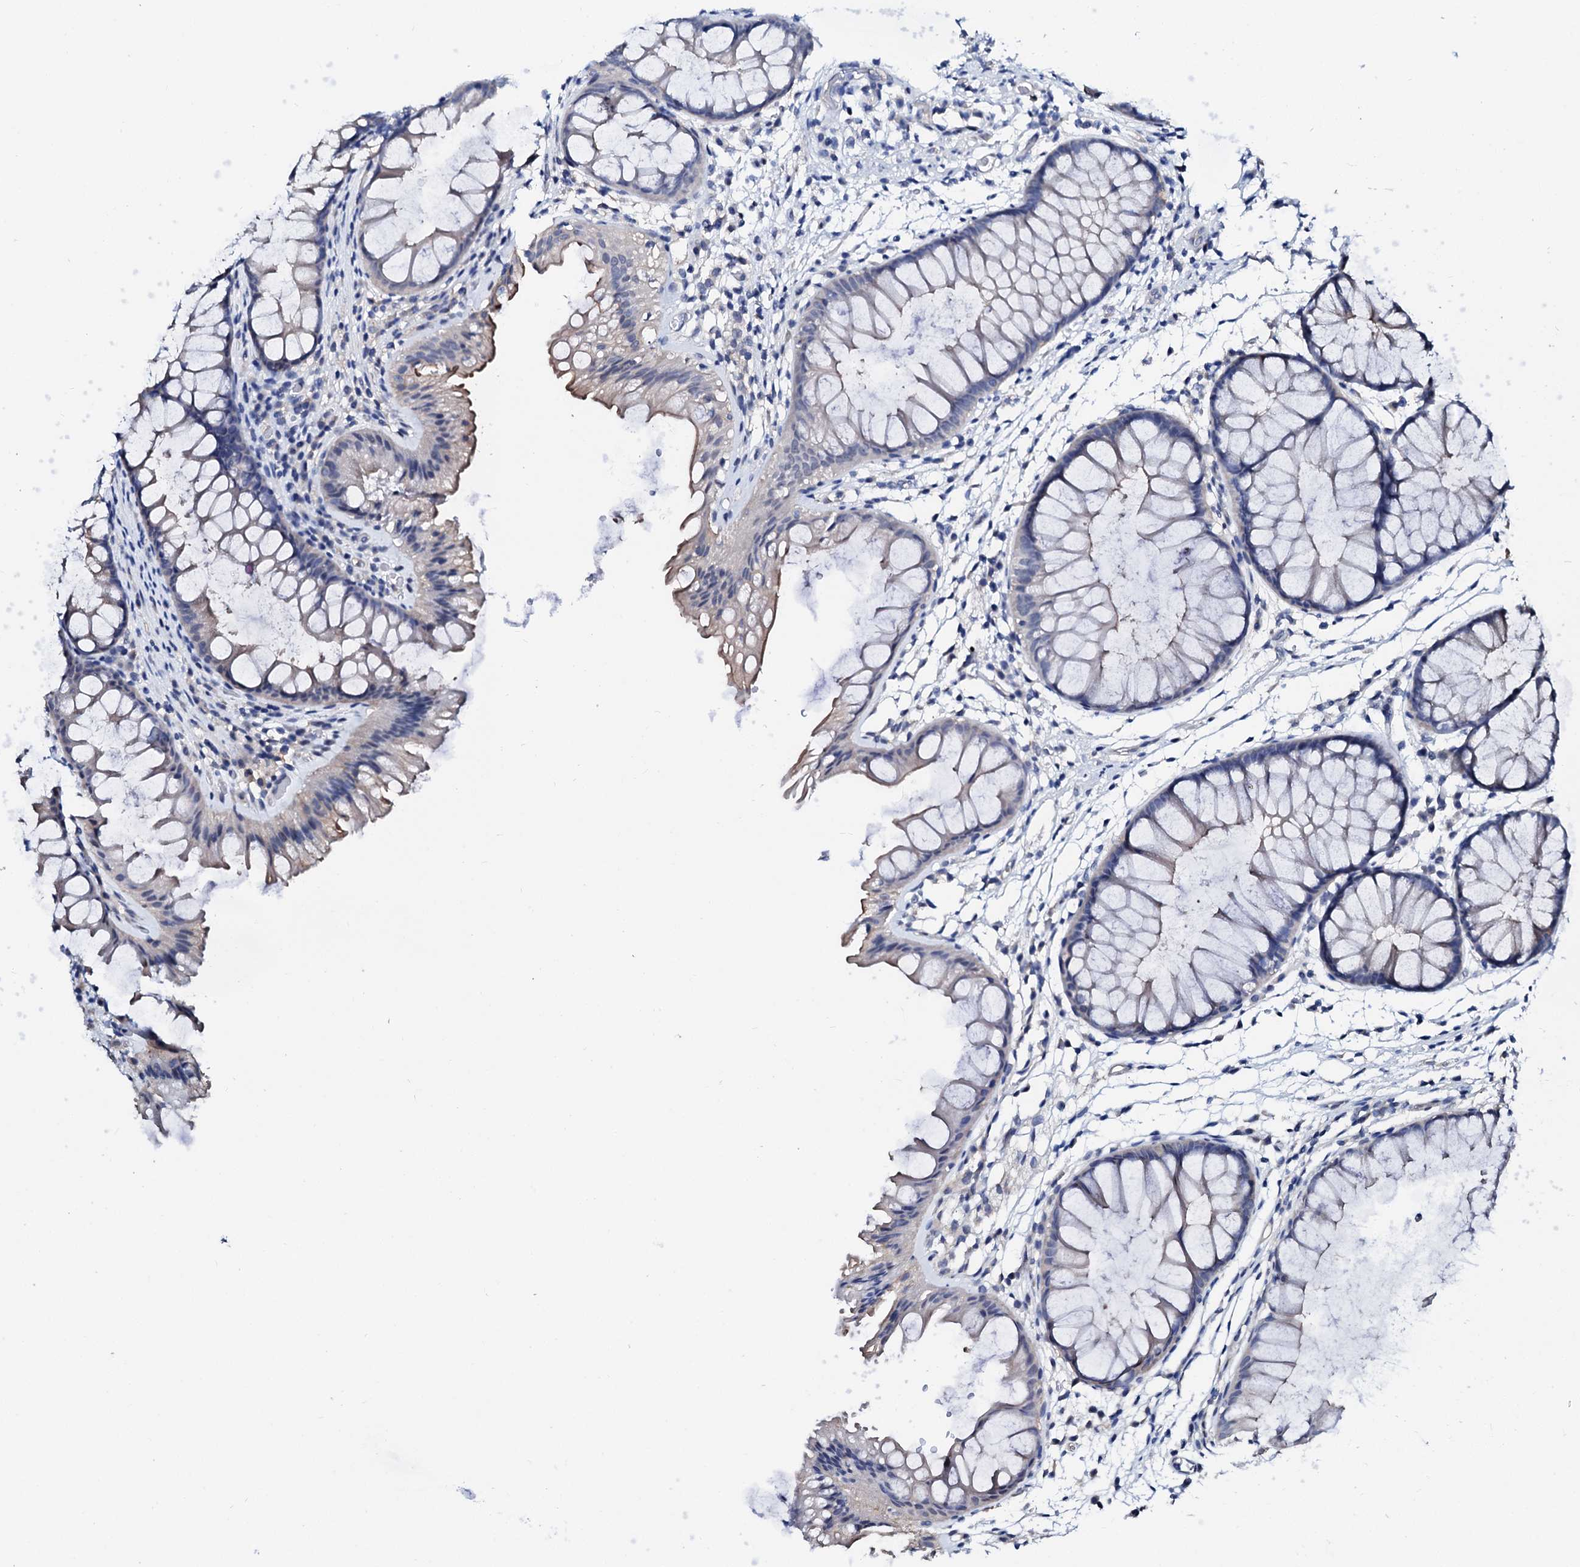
{"staining": {"intensity": "negative", "quantity": "none", "location": "none"}, "tissue": "colon", "cell_type": "Endothelial cells", "image_type": "normal", "snomed": [{"axis": "morphology", "description": "Normal tissue, NOS"}, {"axis": "topography", "description": "Colon"}], "caption": "A micrograph of human colon is negative for staining in endothelial cells. The staining was performed using DAB (3,3'-diaminobenzidine) to visualize the protein expression in brown, while the nuclei were stained in blue with hematoxylin (Magnification: 20x).", "gene": "CSN2", "patient": {"sex": "female", "age": 62}}